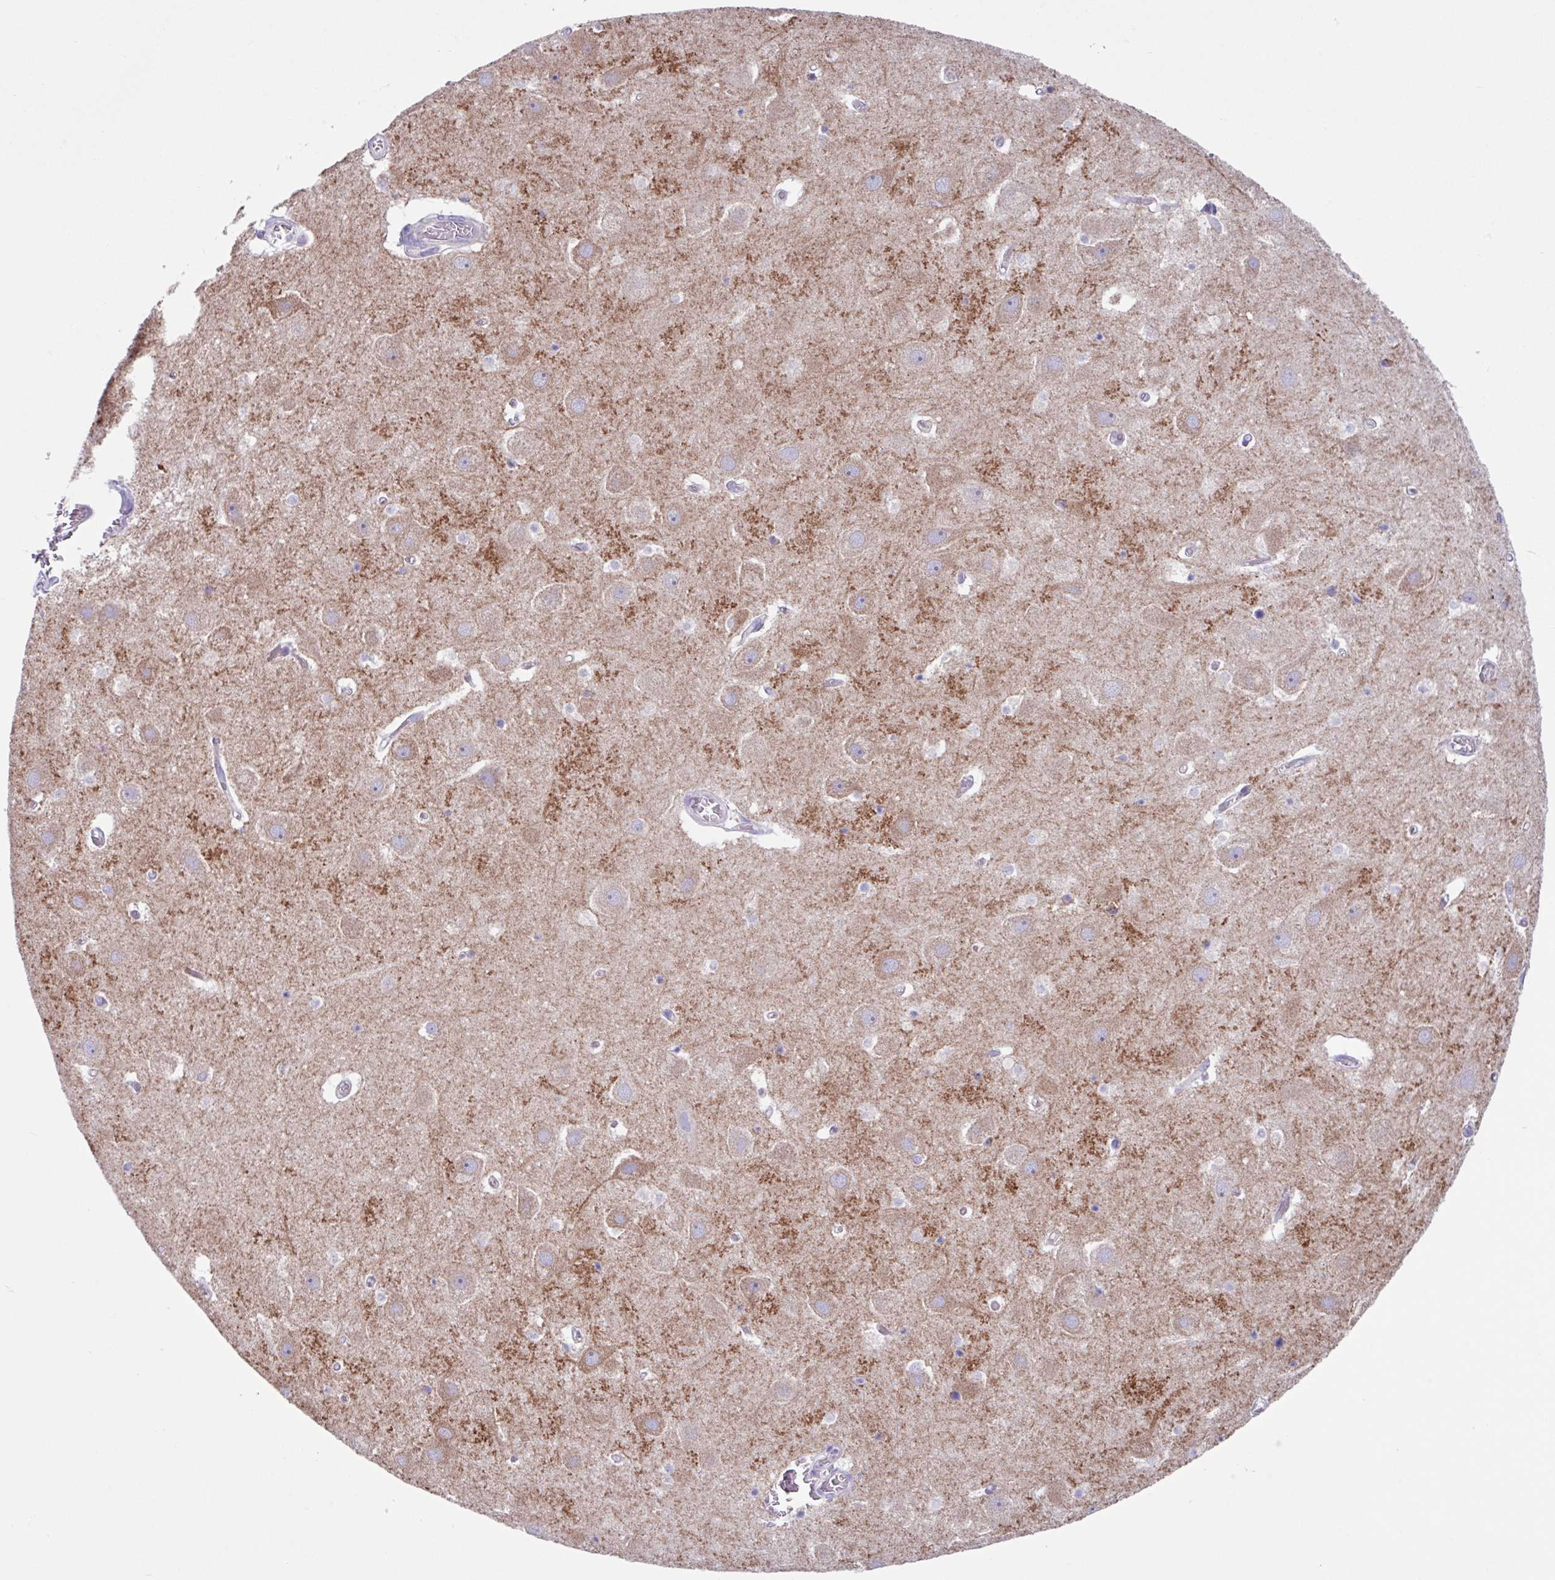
{"staining": {"intensity": "weak", "quantity": "<25%", "location": "cytoplasmic/membranous"}, "tissue": "hippocampus", "cell_type": "Glial cells", "image_type": "normal", "snomed": [{"axis": "morphology", "description": "Normal tissue, NOS"}, {"axis": "topography", "description": "Hippocampus"}], "caption": "IHC micrograph of benign hippocampus: human hippocampus stained with DAB (3,3'-diaminobenzidine) displays no significant protein expression in glial cells.", "gene": "OTULIN", "patient": {"sex": "female", "age": 52}}